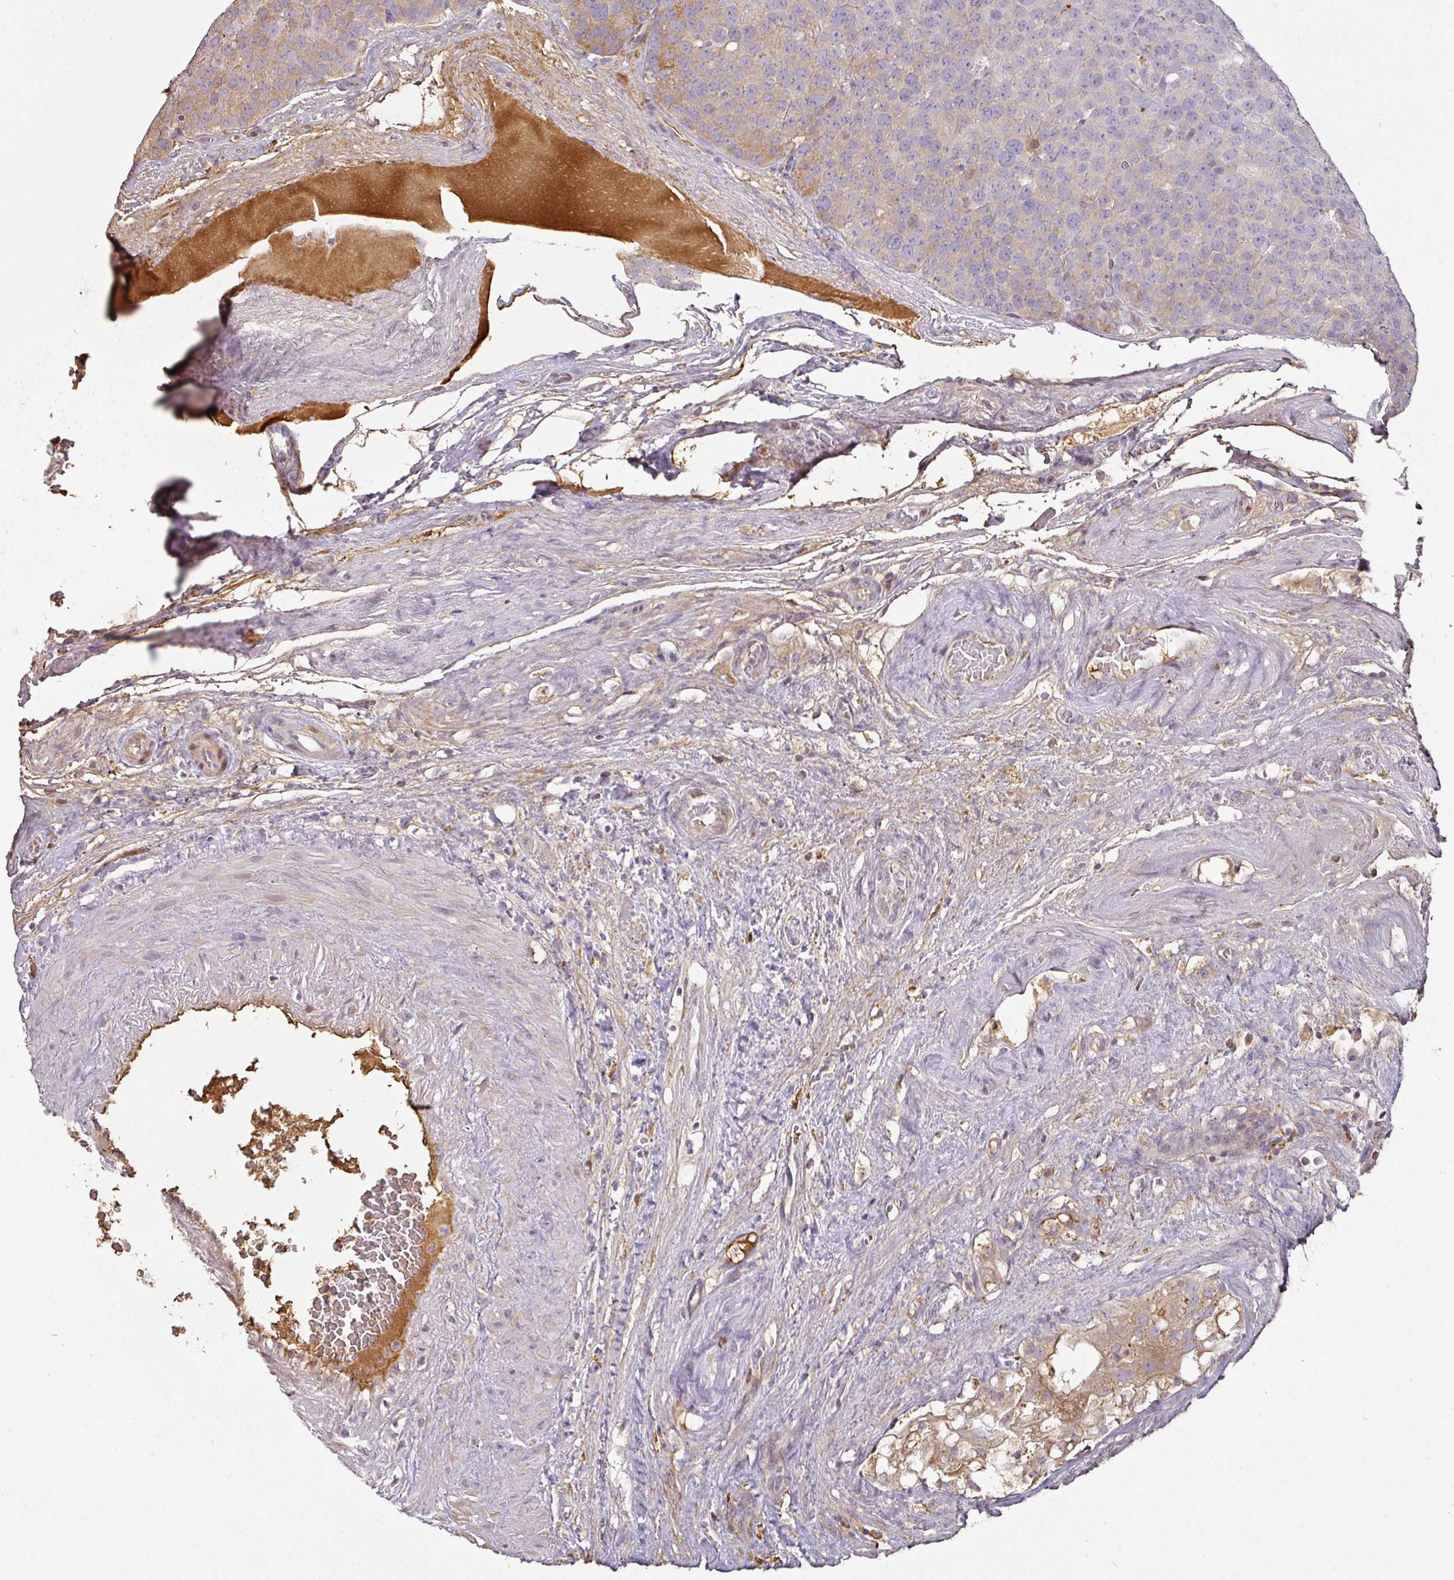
{"staining": {"intensity": "moderate", "quantity": "<25%", "location": "cytoplasmic/membranous"}, "tissue": "testis cancer", "cell_type": "Tumor cells", "image_type": "cancer", "snomed": [{"axis": "morphology", "description": "Seminoma, NOS"}, {"axis": "topography", "description": "Testis"}], "caption": "A brown stain highlights moderate cytoplasmic/membranous positivity of a protein in seminoma (testis) tumor cells. (IHC, brightfield microscopy, high magnification).", "gene": "CCZ1", "patient": {"sex": "male", "age": 71}}